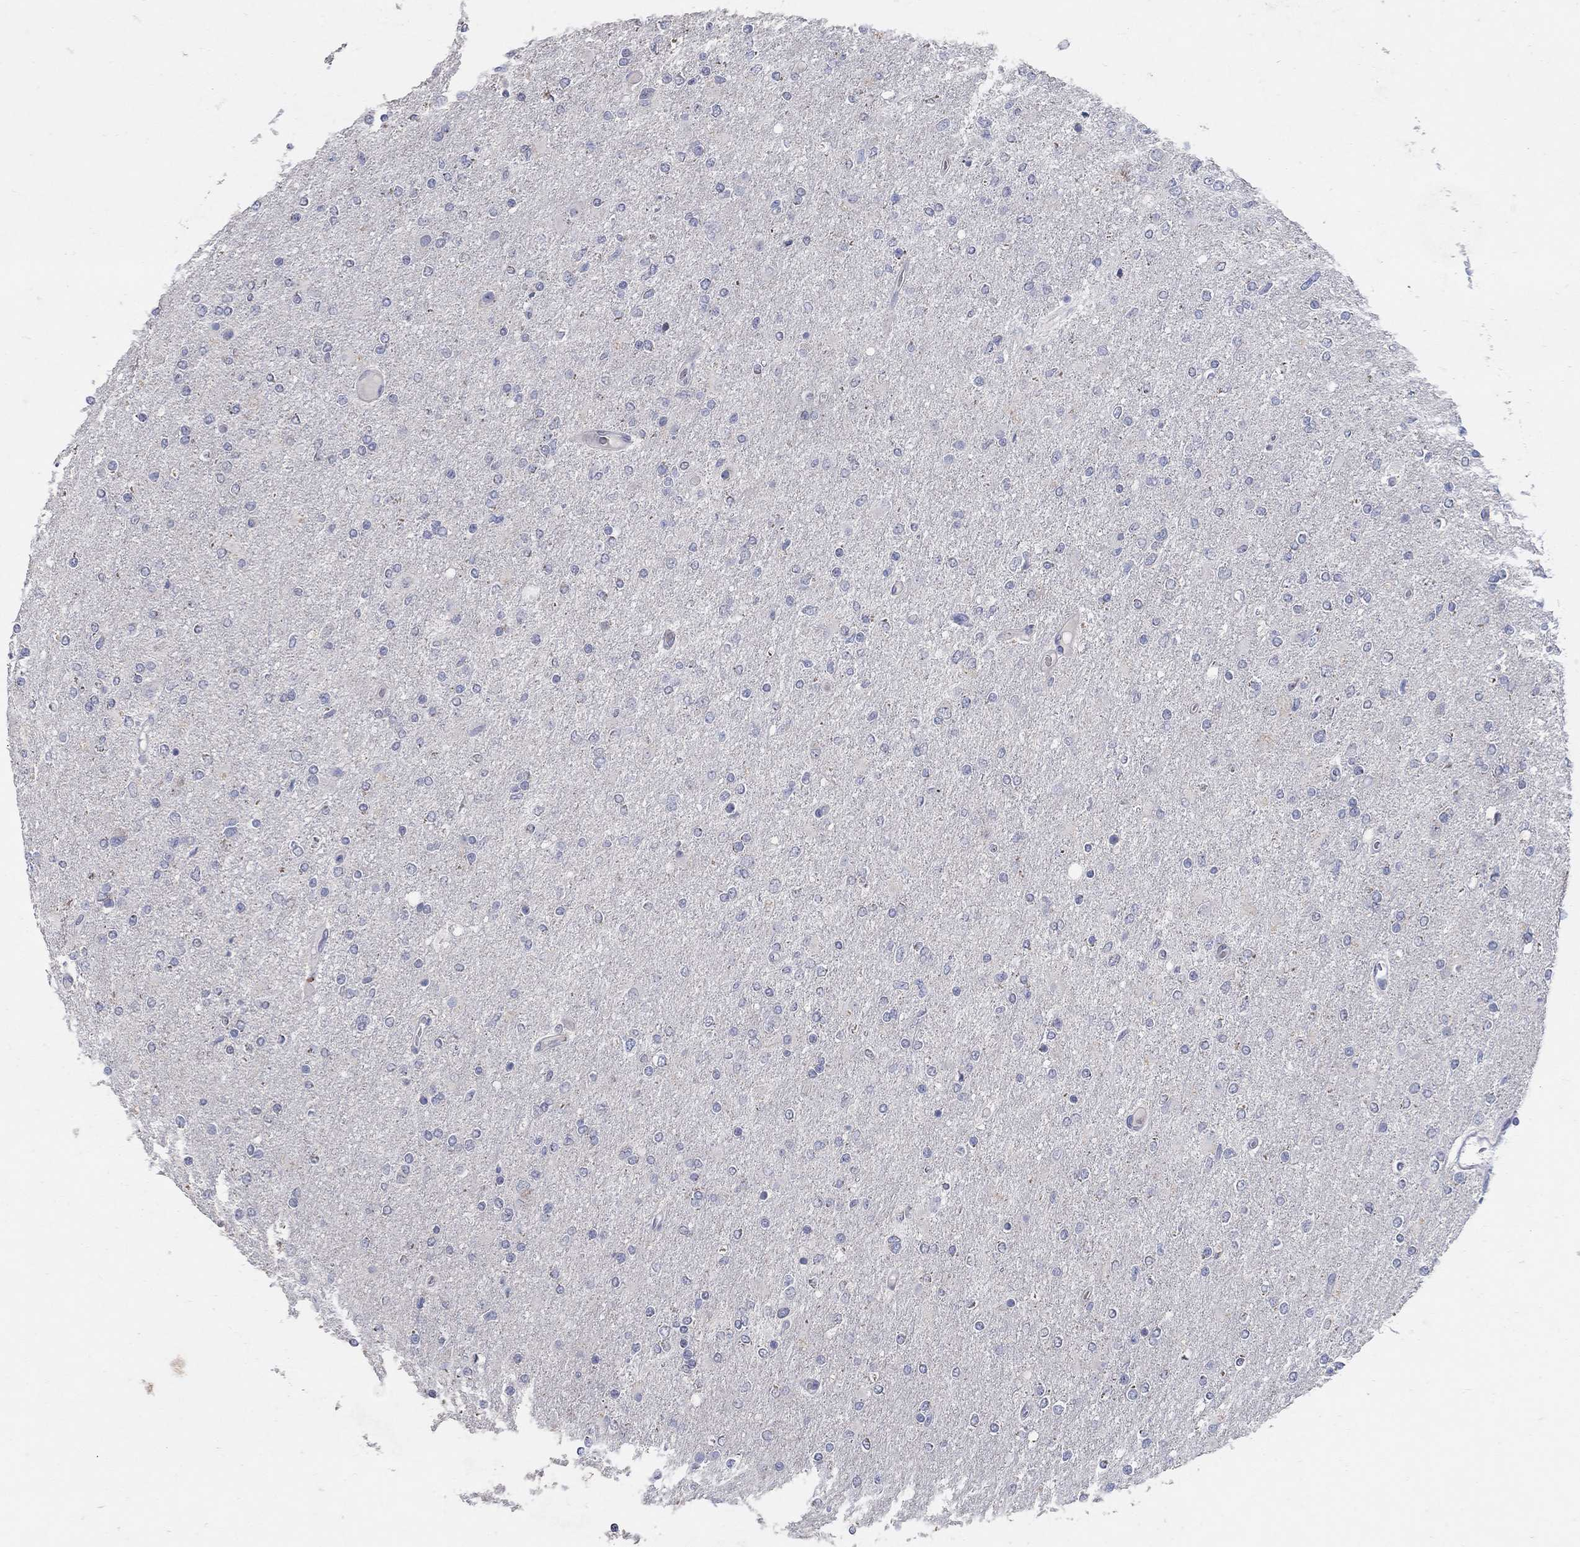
{"staining": {"intensity": "negative", "quantity": "none", "location": "none"}, "tissue": "glioma", "cell_type": "Tumor cells", "image_type": "cancer", "snomed": [{"axis": "morphology", "description": "Glioma, malignant, High grade"}, {"axis": "topography", "description": "Cerebral cortex"}], "caption": "Tumor cells are negative for brown protein staining in malignant glioma (high-grade).", "gene": "HMX2", "patient": {"sex": "male", "age": 70}}